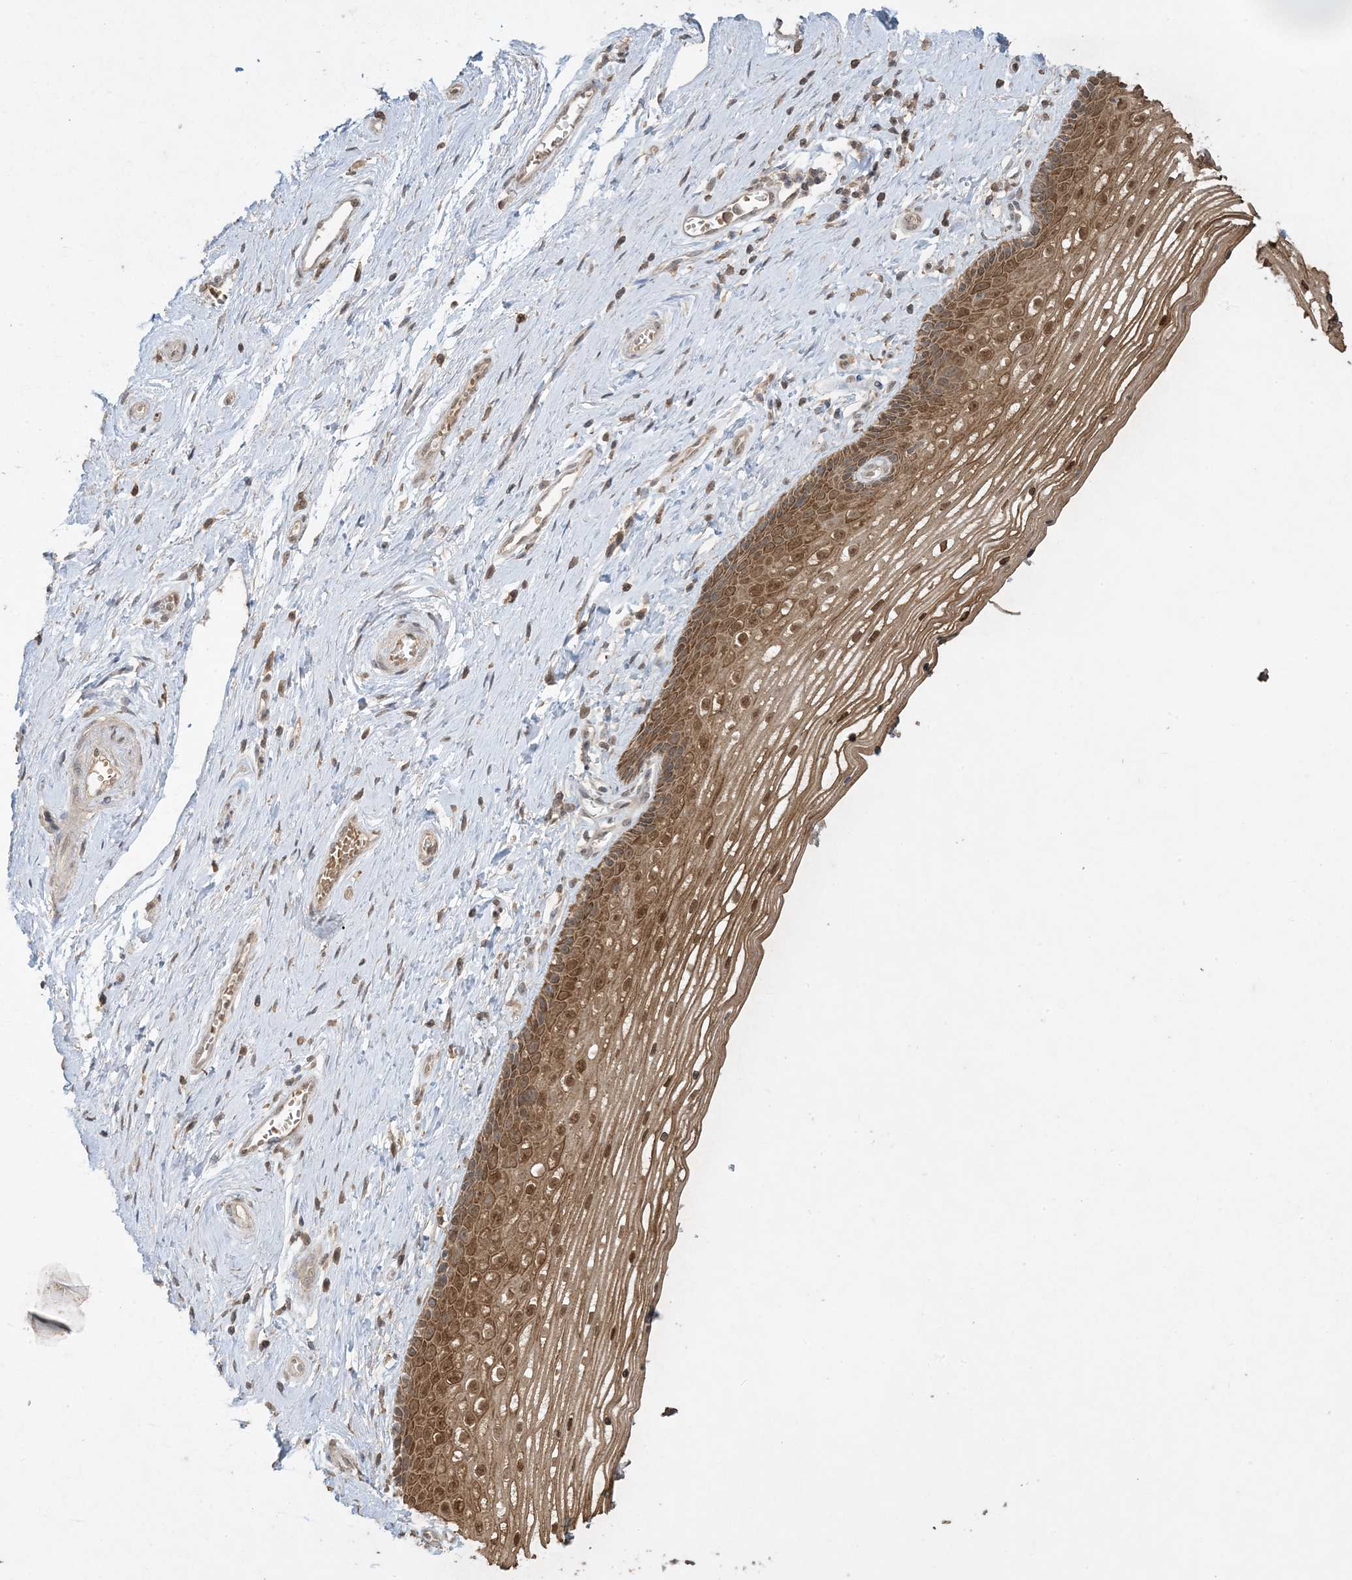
{"staining": {"intensity": "moderate", "quantity": ">75%", "location": "cytoplasmic/membranous,nuclear"}, "tissue": "vagina", "cell_type": "Squamous epithelial cells", "image_type": "normal", "snomed": [{"axis": "morphology", "description": "Normal tissue, NOS"}, {"axis": "topography", "description": "Vagina"}], "caption": "IHC image of unremarkable vagina: vagina stained using immunohistochemistry demonstrates medium levels of moderate protein expression localized specifically in the cytoplasmic/membranous,nuclear of squamous epithelial cells, appearing as a cytoplasmic/membranous,nuclear brown color.", "gene": "EFCAB8", "patient": {"sex": "female", "age": 46}}